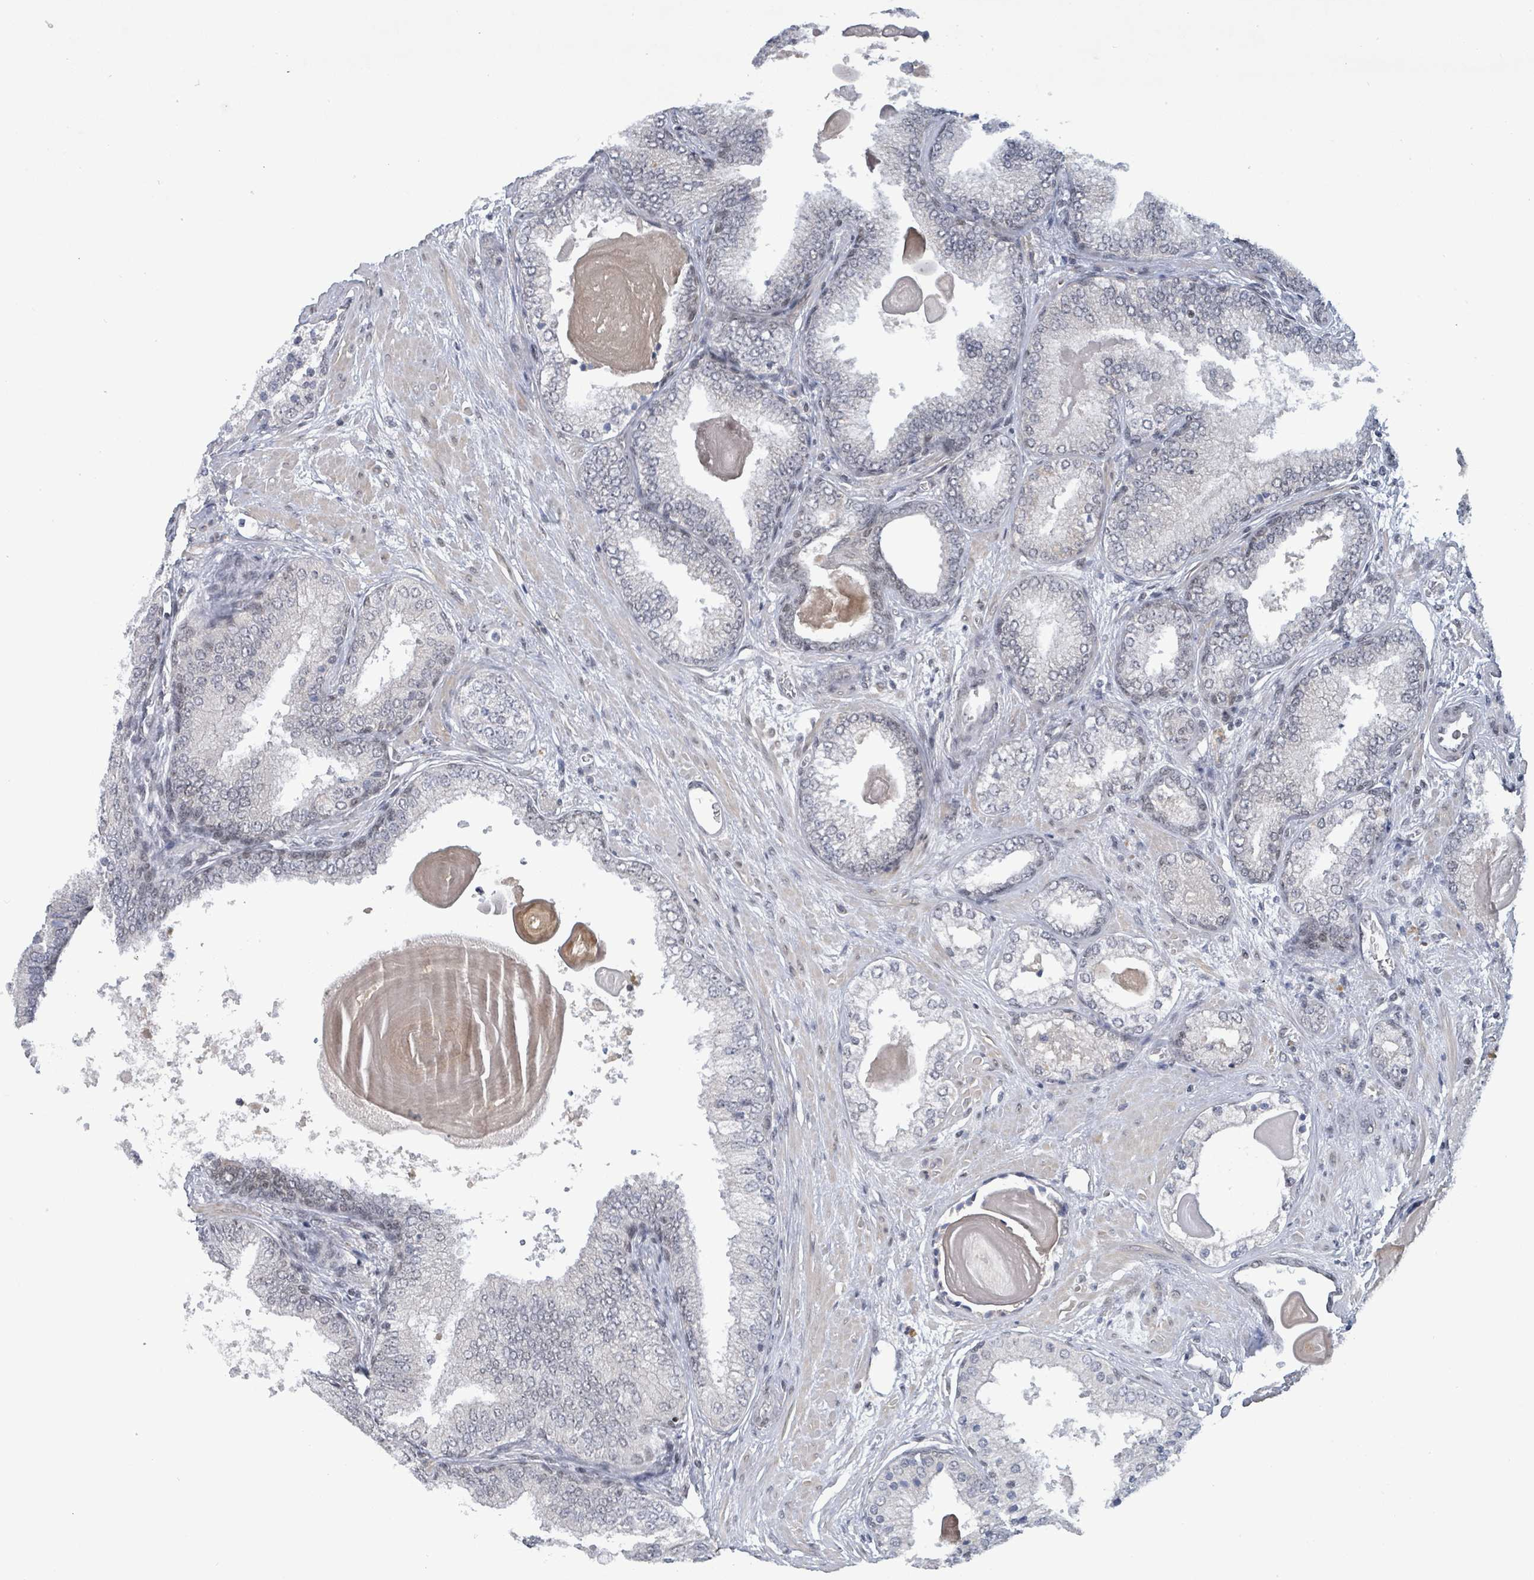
{"staining": {"intensity": "negative", "quantity": "none", "location": "none"}, "tissue": "prostate cancer", "cell_type": "Tumor cells", "image_type": "cancer", "snomed": [{"axis": "morphology", "description": "Adenocarcinoma, High grade"}, {"axis": "topography", "description": "Prostate"}], "caption": "Prostate adenocarcinoma (high-grade) stained for a protein using immunohistochemistry reveals no expression tumor cells.", "gene": "BANP", "patient": {"sex": "male", "age": 63}}